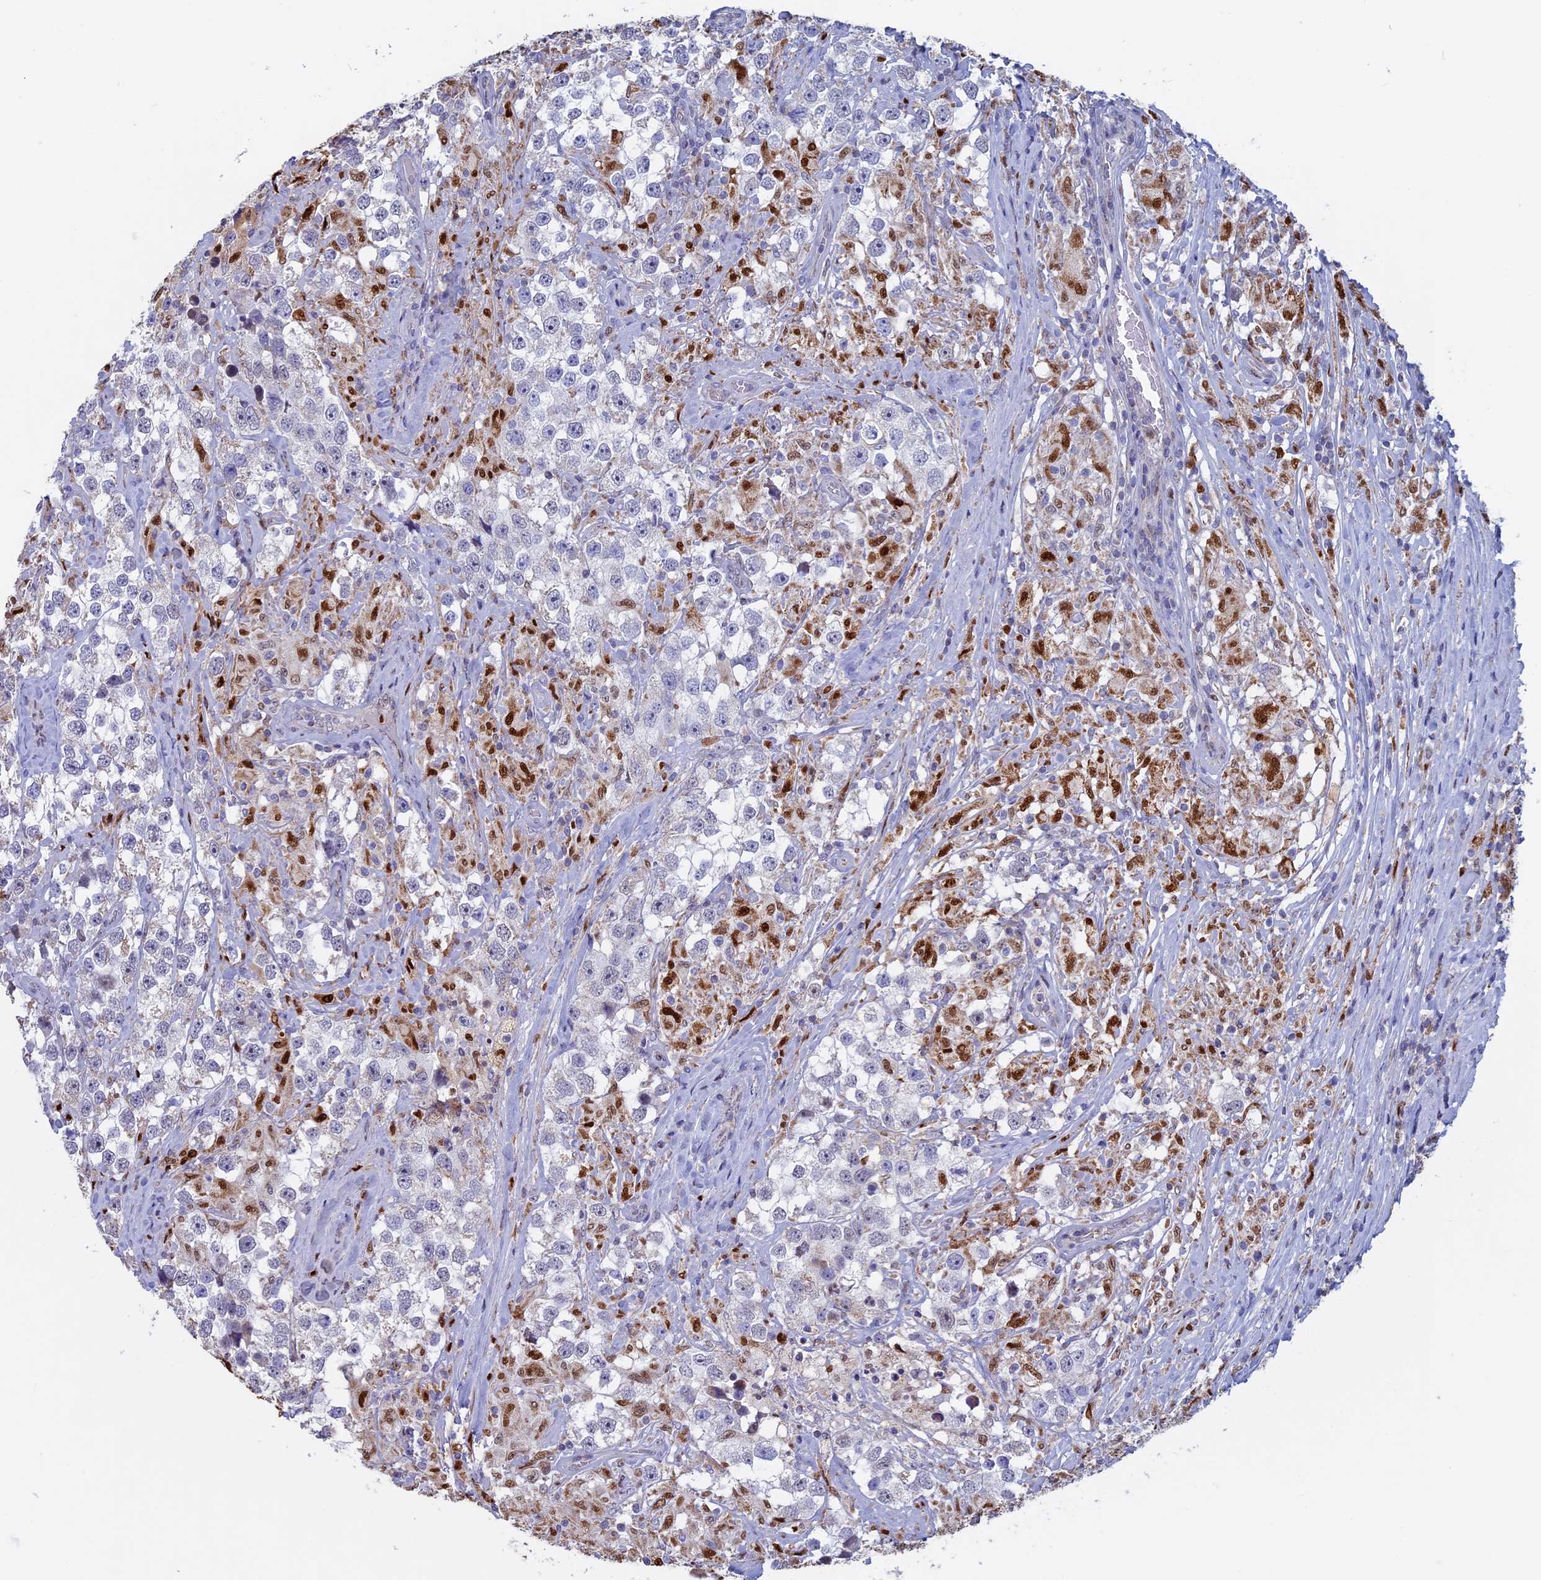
{"staining": {"intensity": "negative", "quantity": "none", "location": "none"}, "tissue": "testis cancer", "cell_type": "Tumor cells", "image_type": "cancer", "snomed": [{"axis": "morphology", "description": "Seminoma, NOS"}, {"axis": "topography", "description": "Testis"}], "caption": "Tumor cells show no significant protein staining in testis cancer.", "gene": "ACSS1", "patient": {"sex": "male", "age": 46}}